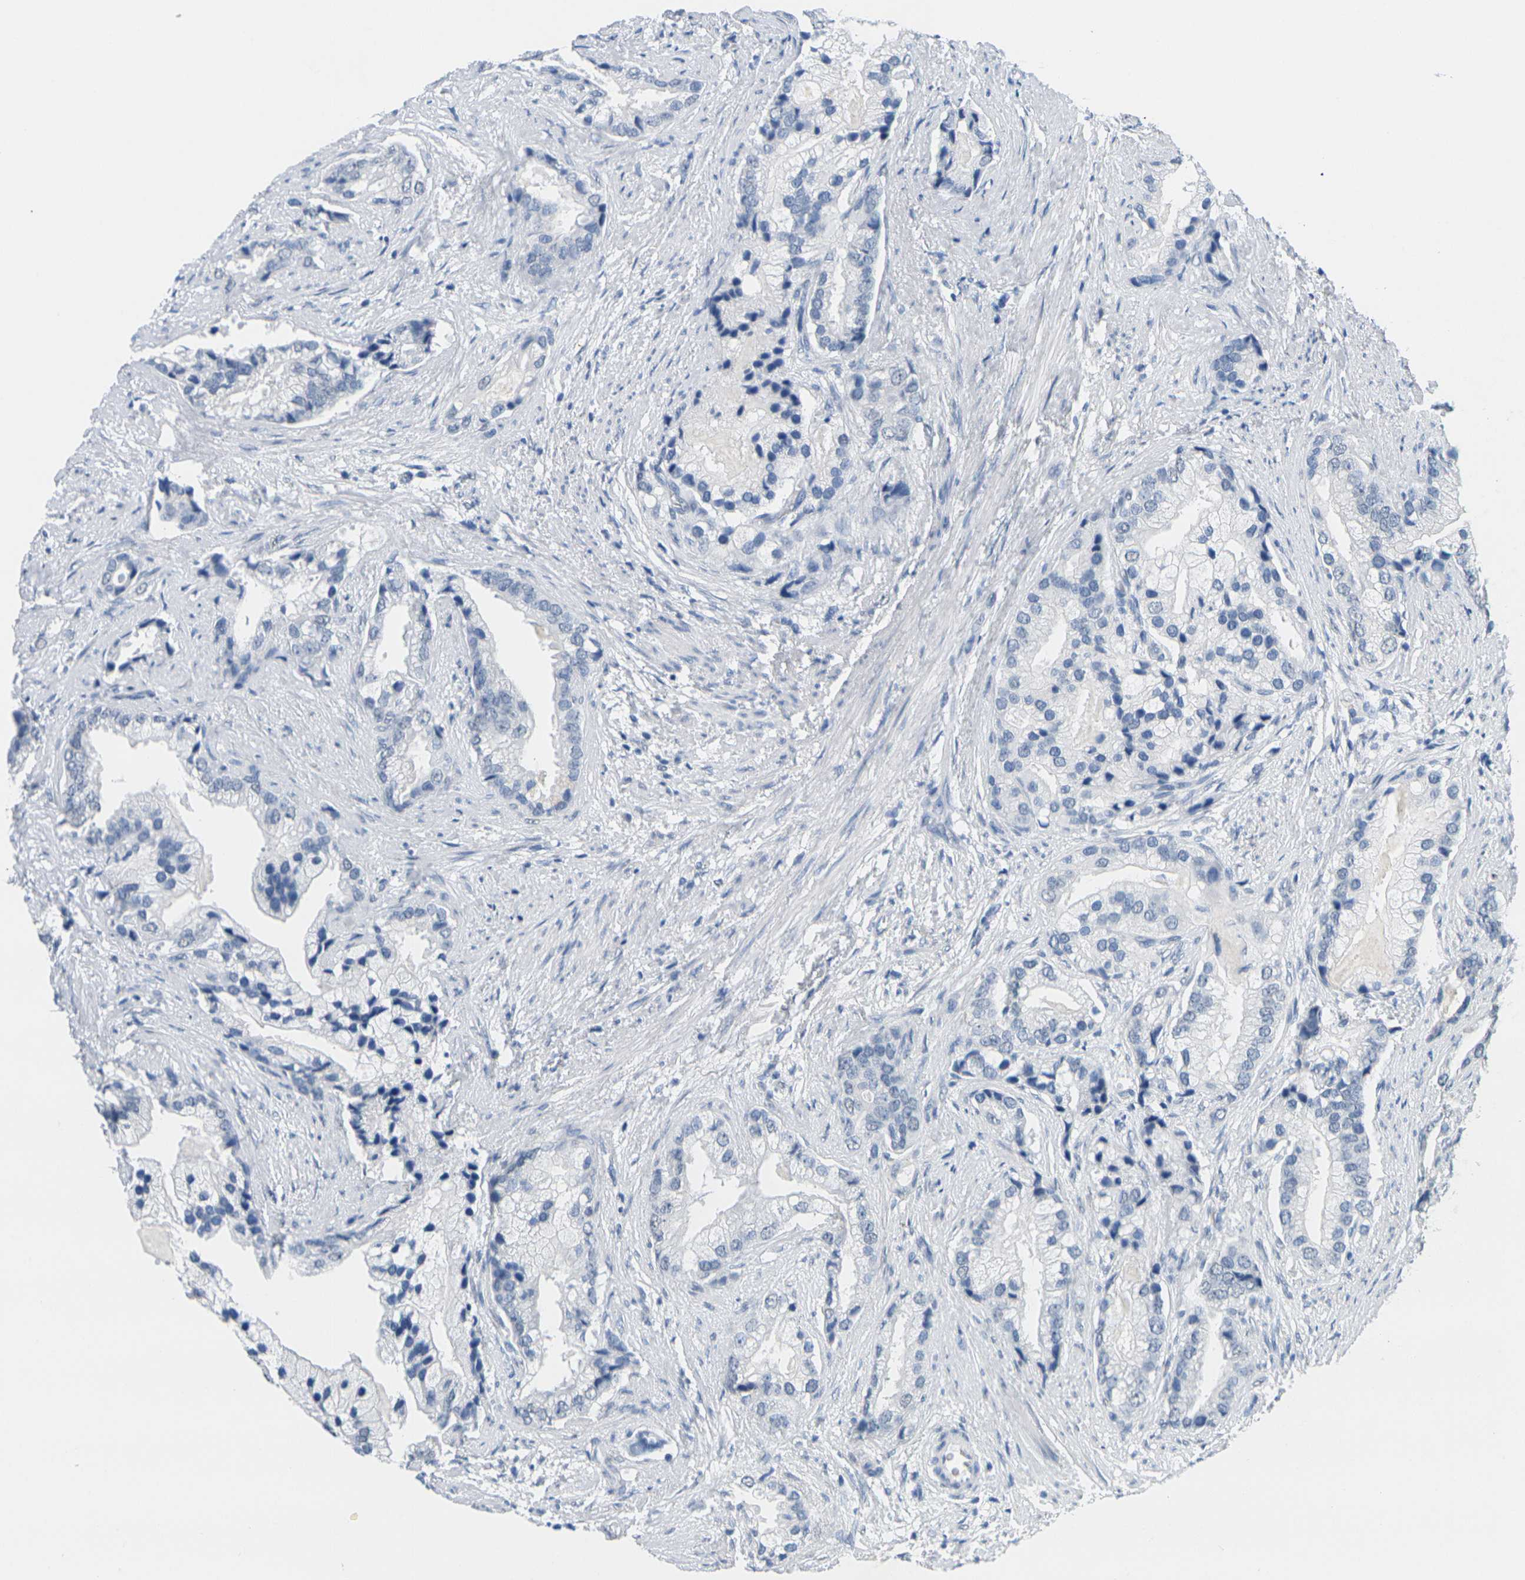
{"staining": {"intensity": "negative", "quantity": "none", "location": "none"}, "tissue": "prostate cancer", "cell_type": "Tumor cells", "image_type": "cancer", "snomed": [{"axis": "morphology", "description": "Adenocarcinoma, Low grade"}, {"axis": "topography", "description": "Prostate"}], "caption": "An IHC histopathology image of prostate cancer is shown. There is no staining in tumor cells of prostate cancer.", "gene": "CTAG1A", "patient": {"sex": "male", "age": 71}}